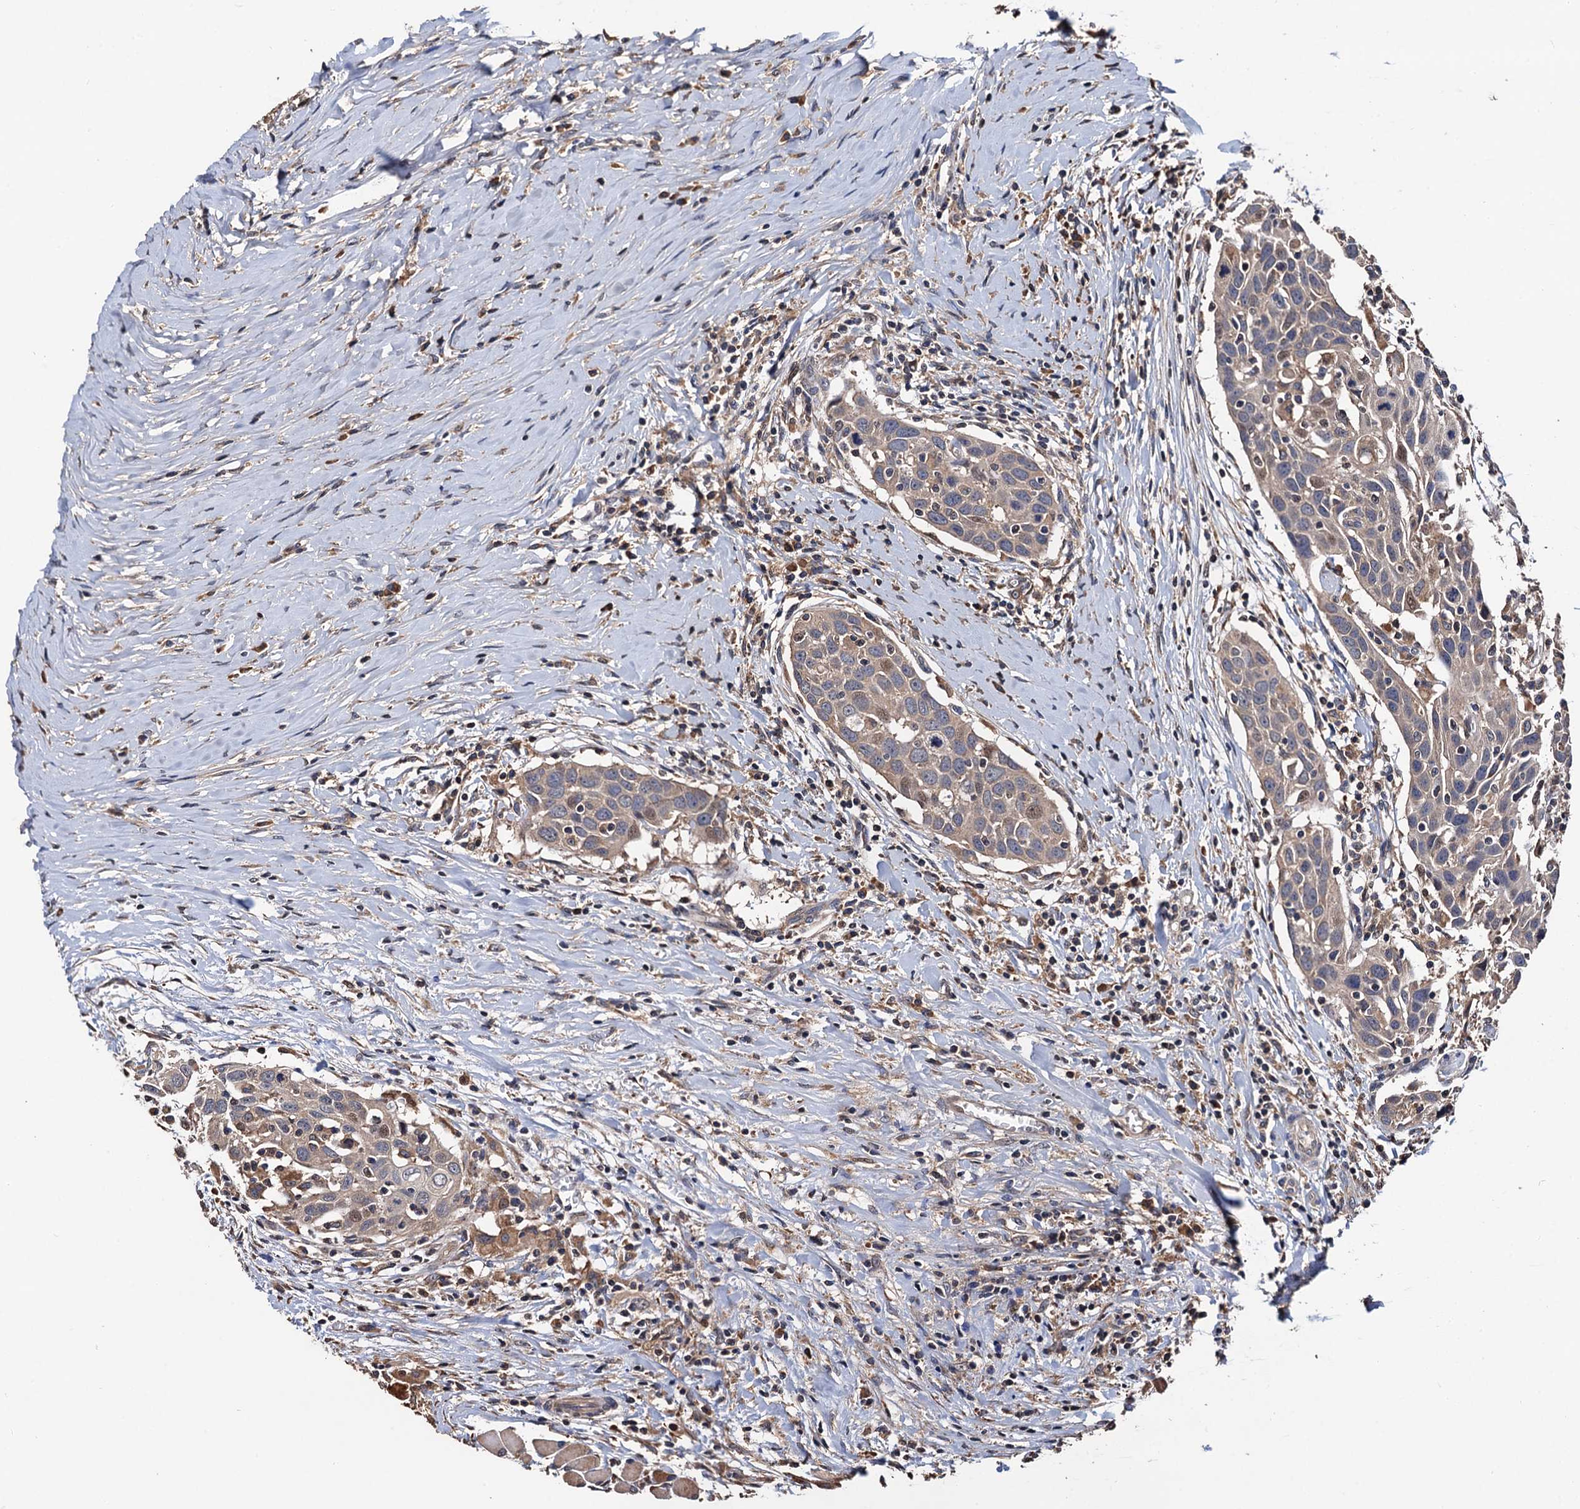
{"staining": {"intensity": "weak", "quantity": ">75%", "location": "cytoplasmic/membranous"}, "tissue": "head and neck cancer", "cell_type": "Tumor cells", "image_type": "cancer", "snomed": [{"axis": "morphology", "description": "Squamous cell carcinoma, NOS"}, {"axis": "topography", "description": "Oral tissue"}, {"axis": "topography", "description": "Head-Neck"}], "caption": "A photomicrograph of human head and neck squamous cell carcinoma stained for a protein displays weak cytoplasmic/membranous brown staining in tumor cells.", "gene": "RGS11", "patient": {"sex": "female", "age": 50}}